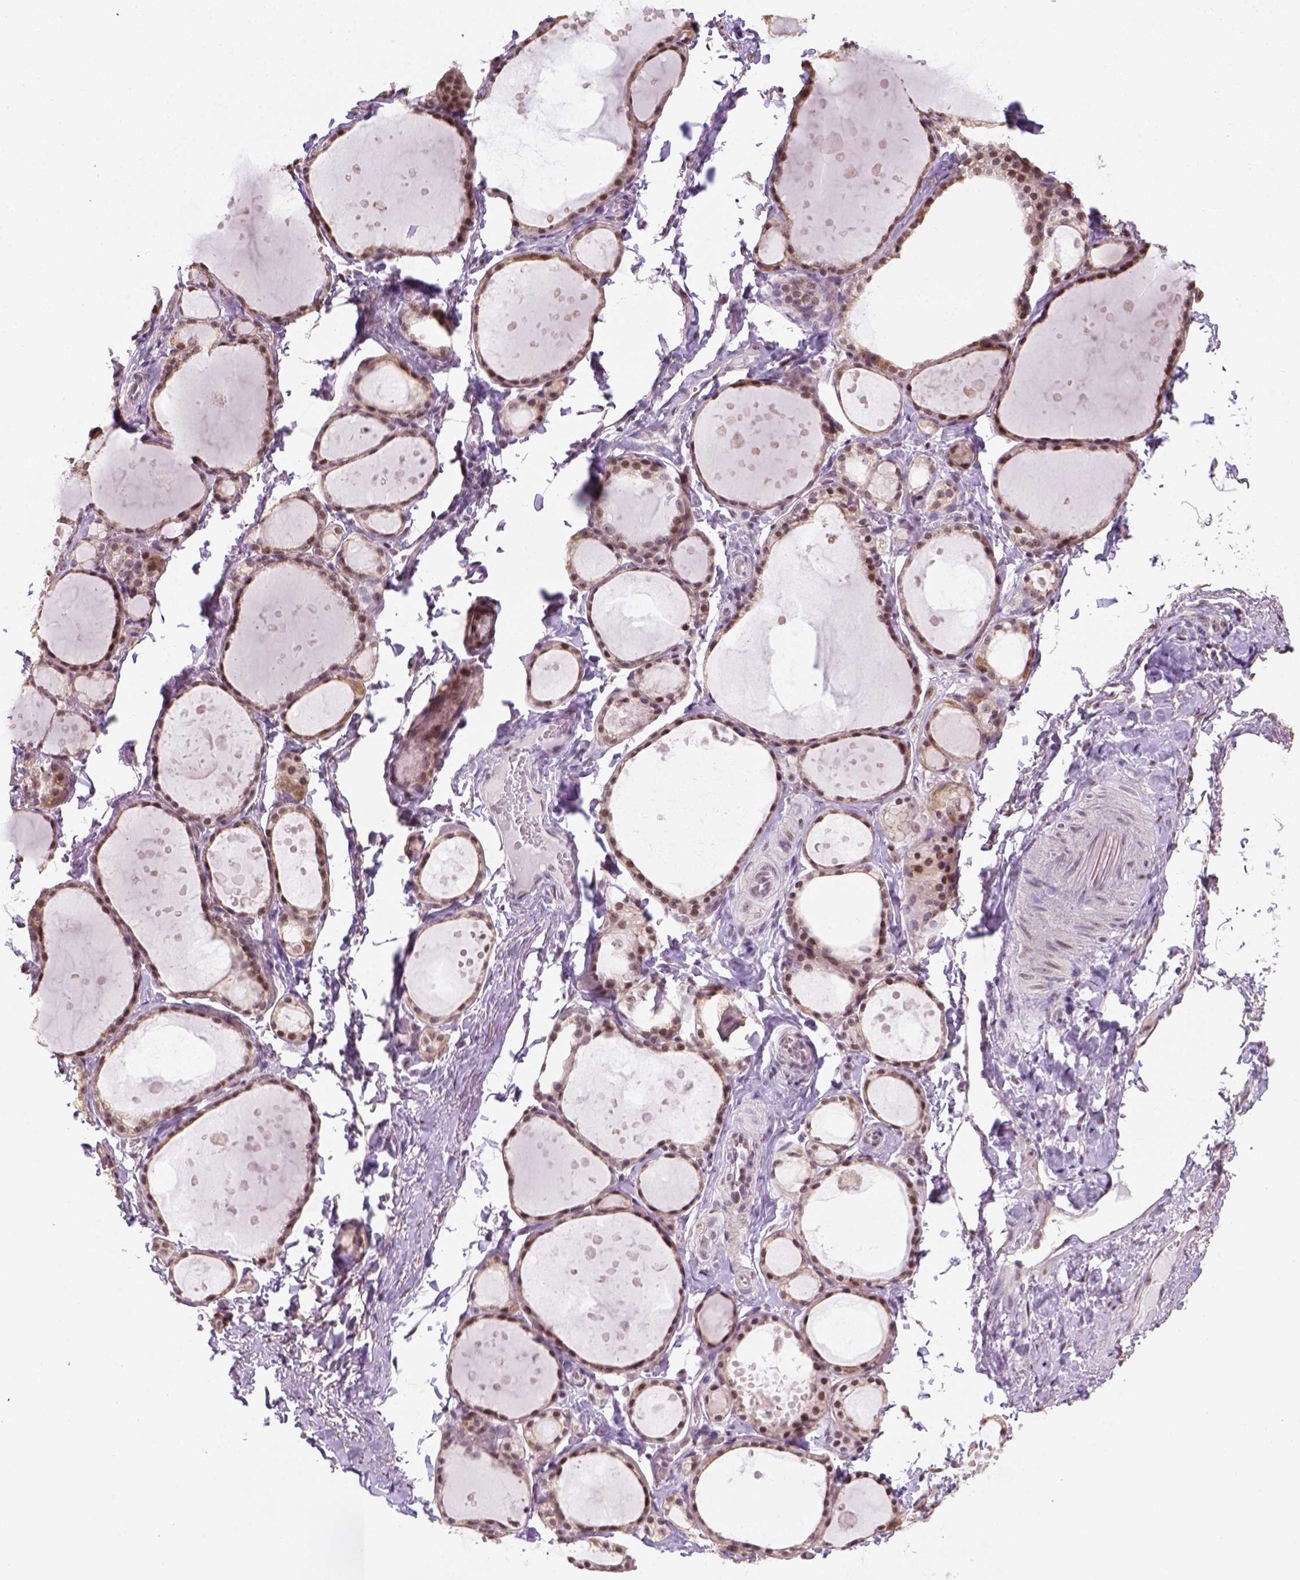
{"staining": {"intensity": "strong", "quantity": ">75%", "location": "nuclear"}, "tissue": "thyroid gland", "cell_type": "Glandular cells", "image_type": "normal", "snomed": [{"axis": "morphology", "description": "Normal tissue, NOS"}, {"axis": "topography", "description": "Thyroid gland"}], "caption": "Human thyroid gland stained for a protein (brown) displays strong nuclear positive positivity in approximately >75% of glandular cells.", "gene": "DDX50", "patient": {"sex": "male", "age": 68}}